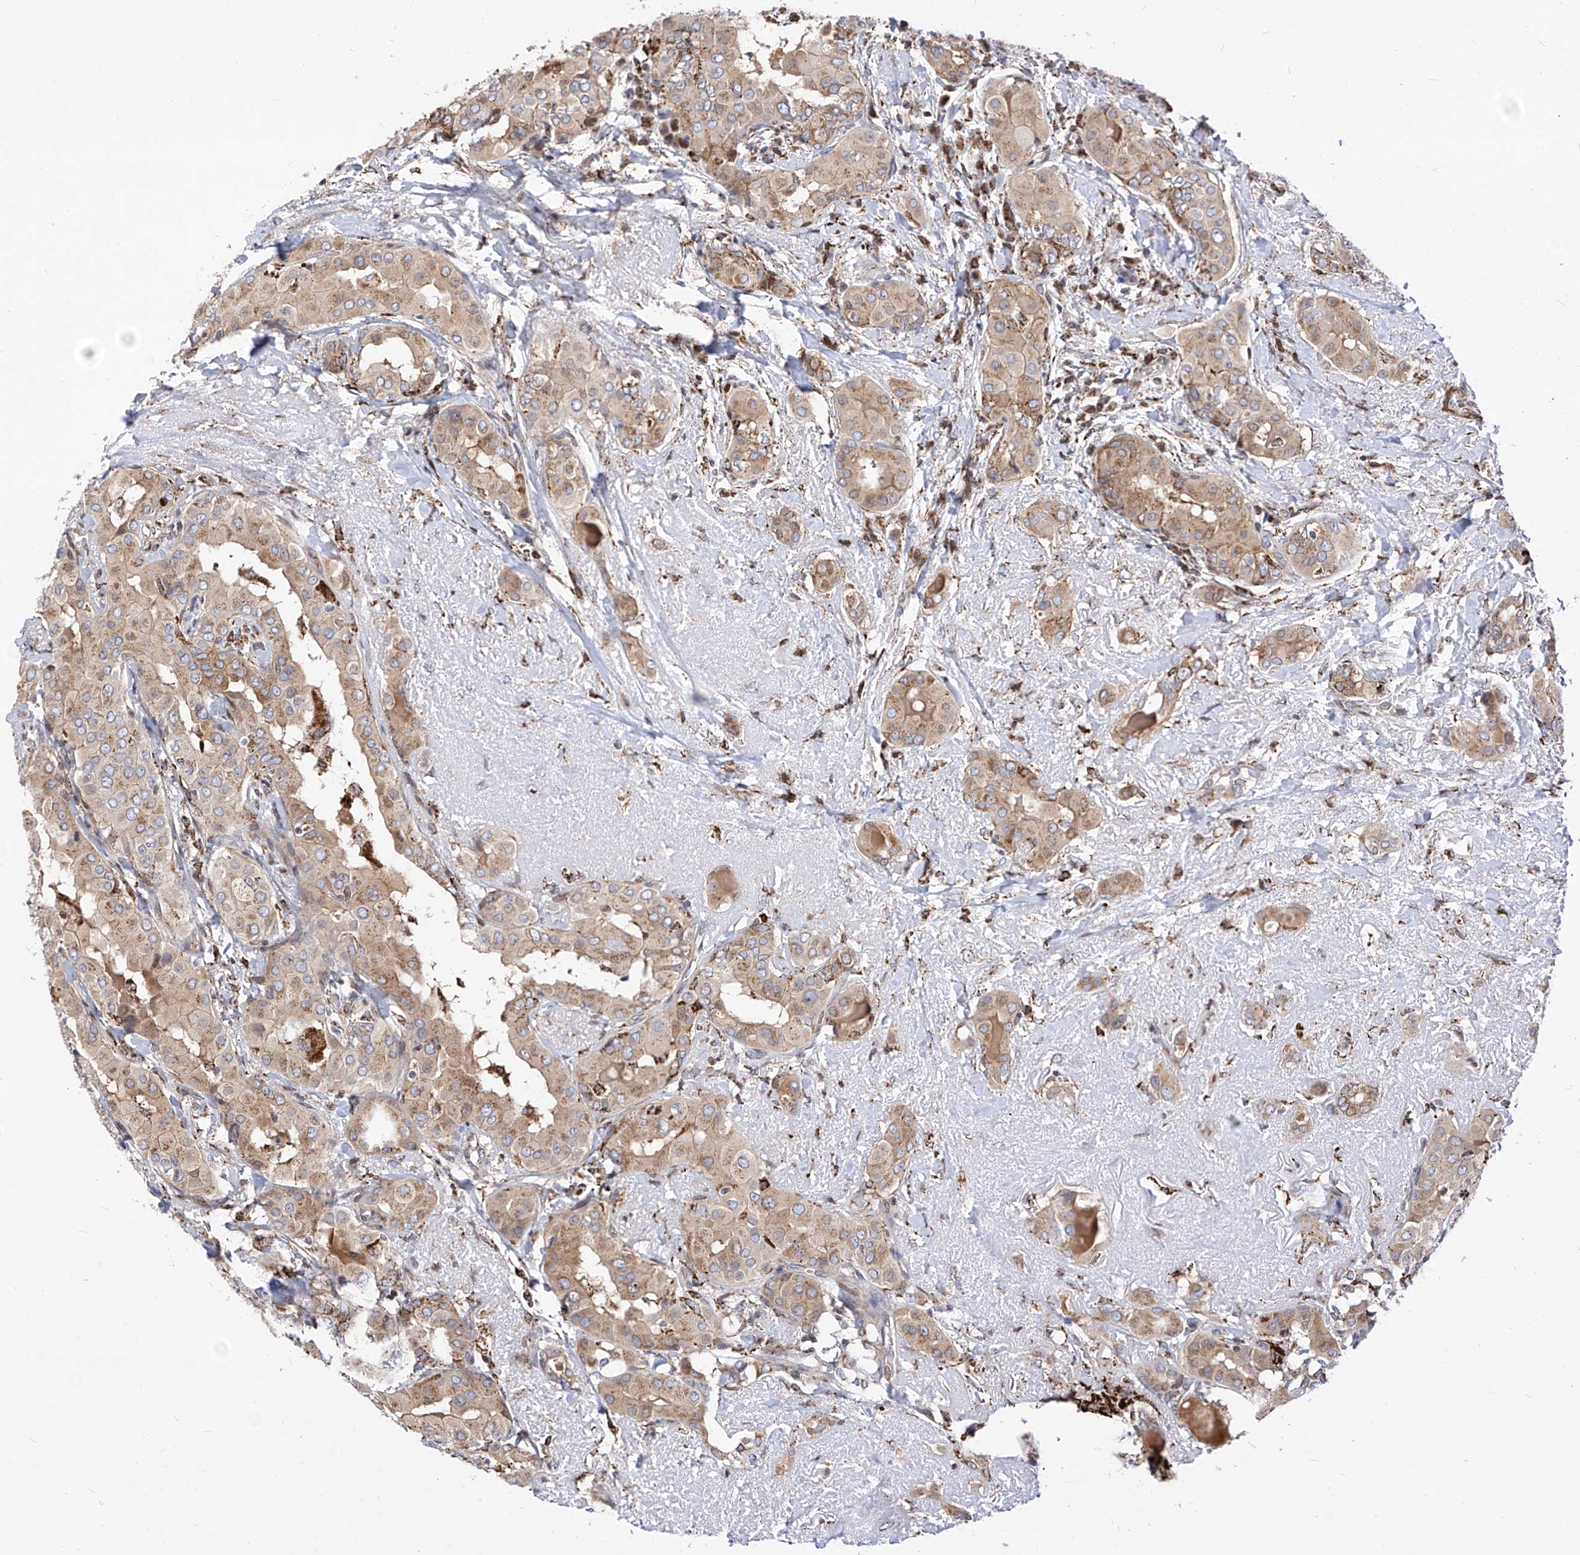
{"staining": {"intensity": "moderate", "quantity": ">75%", "location": "cytoplasmic/membranous"}, "tissue": "thyroid cancer", "cell_type": "Tumor cells", "image_type": "cancer", "snomed": [{"axis": "morphology", "description": "Papillary adenocarcinoma, NOS"}, {"axis": "topography", "description": "Thyroid gland"}], "caption": "Thyroid cancer stained for a protein (brown) reveals moderate cytoplasmic/membranous positive staining in approximately >75% of tumor cells.", "gene": "TTLL8", "patient": {"sex": "male", "age": 33}}